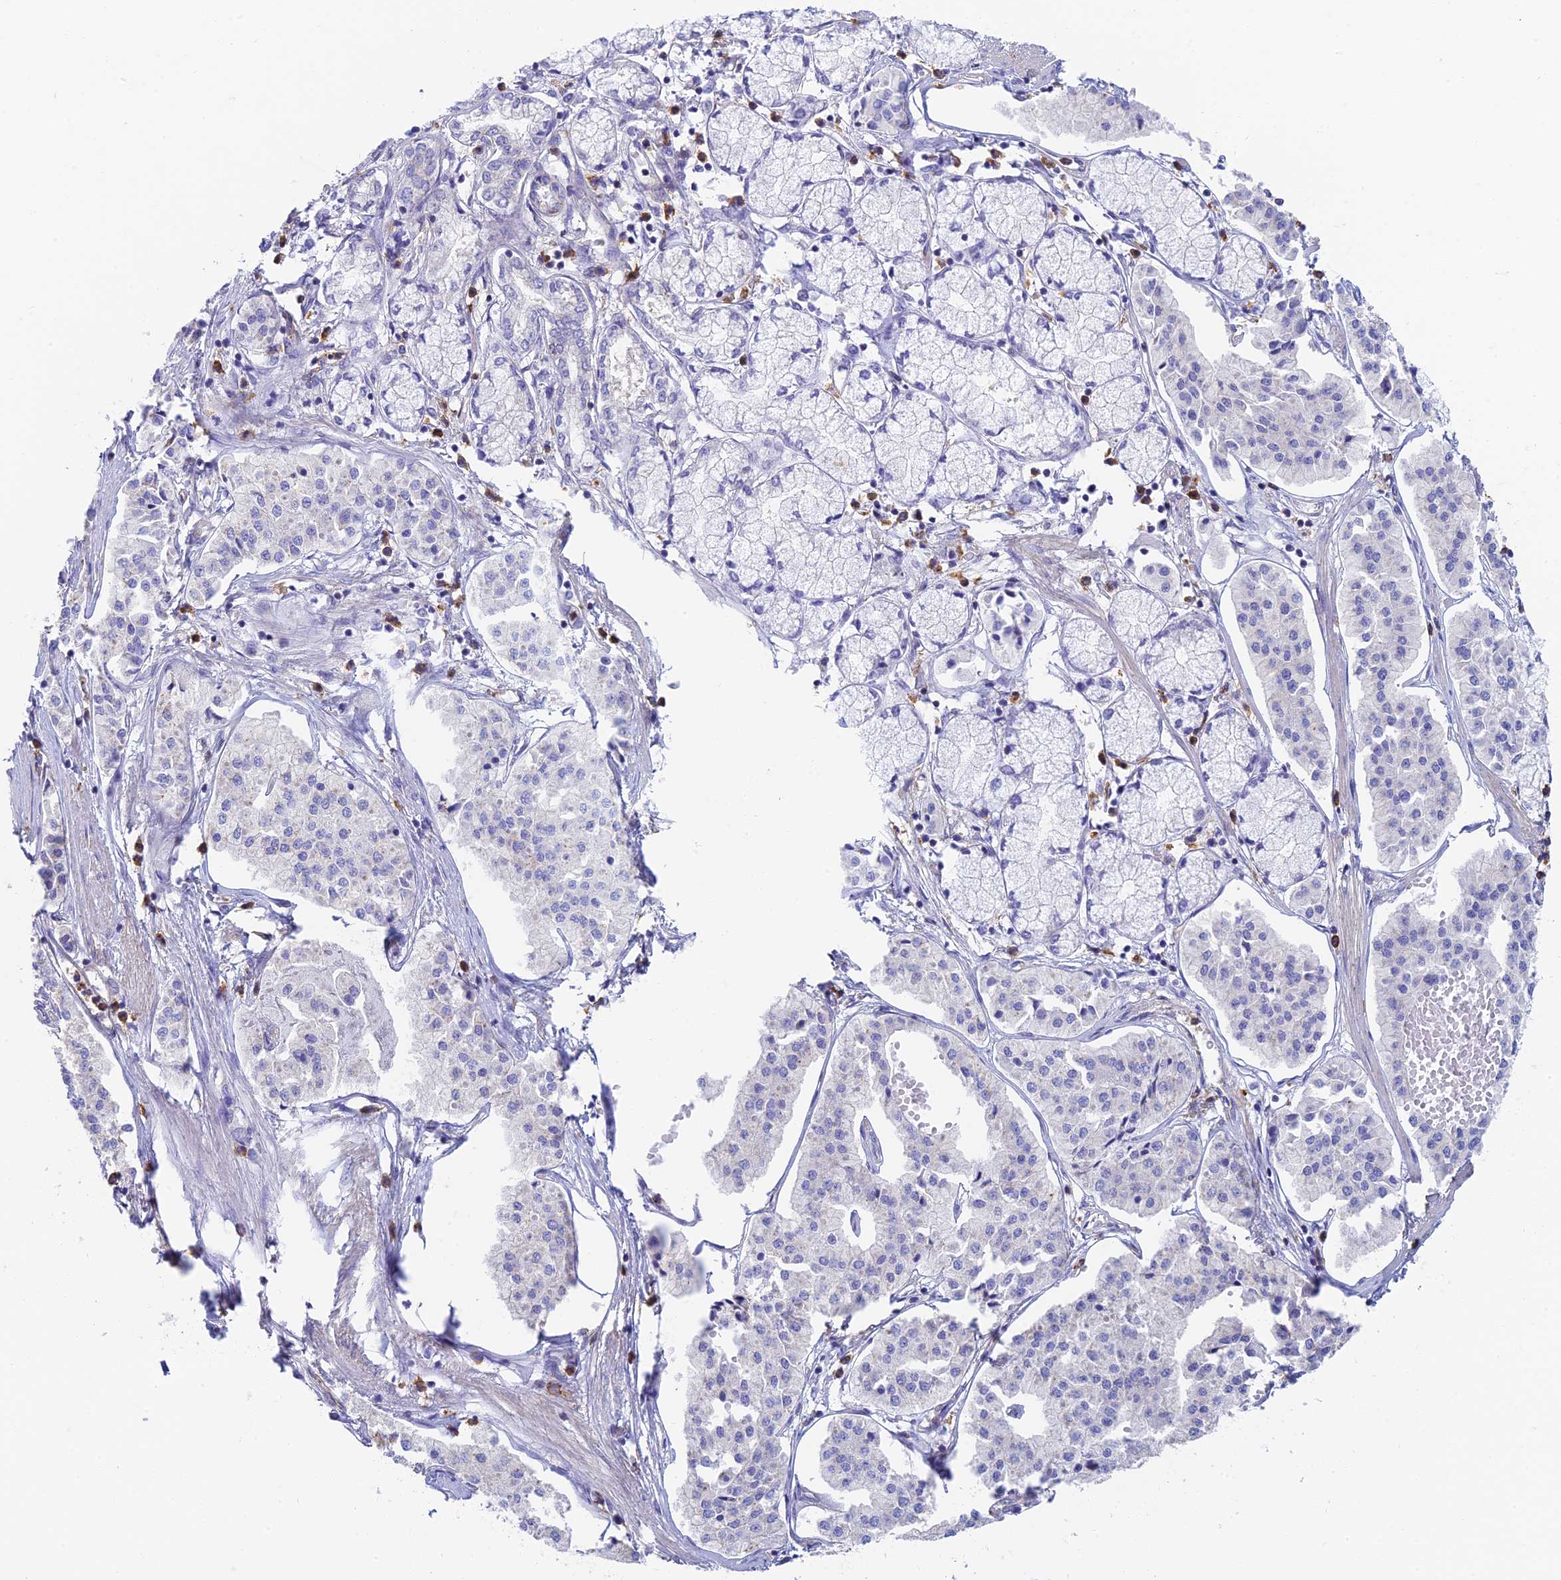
{"staining": {"intensity": "negative", "quantity": "none", "location": "none"}, "tissue": "pancreatic cancer", "cell_type": "Tumor cells", "image_type": "cancer", "snomed": [{"axis": "morphology", "description": "Adenocarcinoma, NOS"}, {"axis": "topography", "description": "Pancreas"}], "caption": "A high-resolution histopathology image shows immunohistochemistry staining of pancreatic adenocarcinoma, which reveals no significant staining in tumor cells.", "gene": "STRN4", "patient": {"sex": "female", "age": 50}}